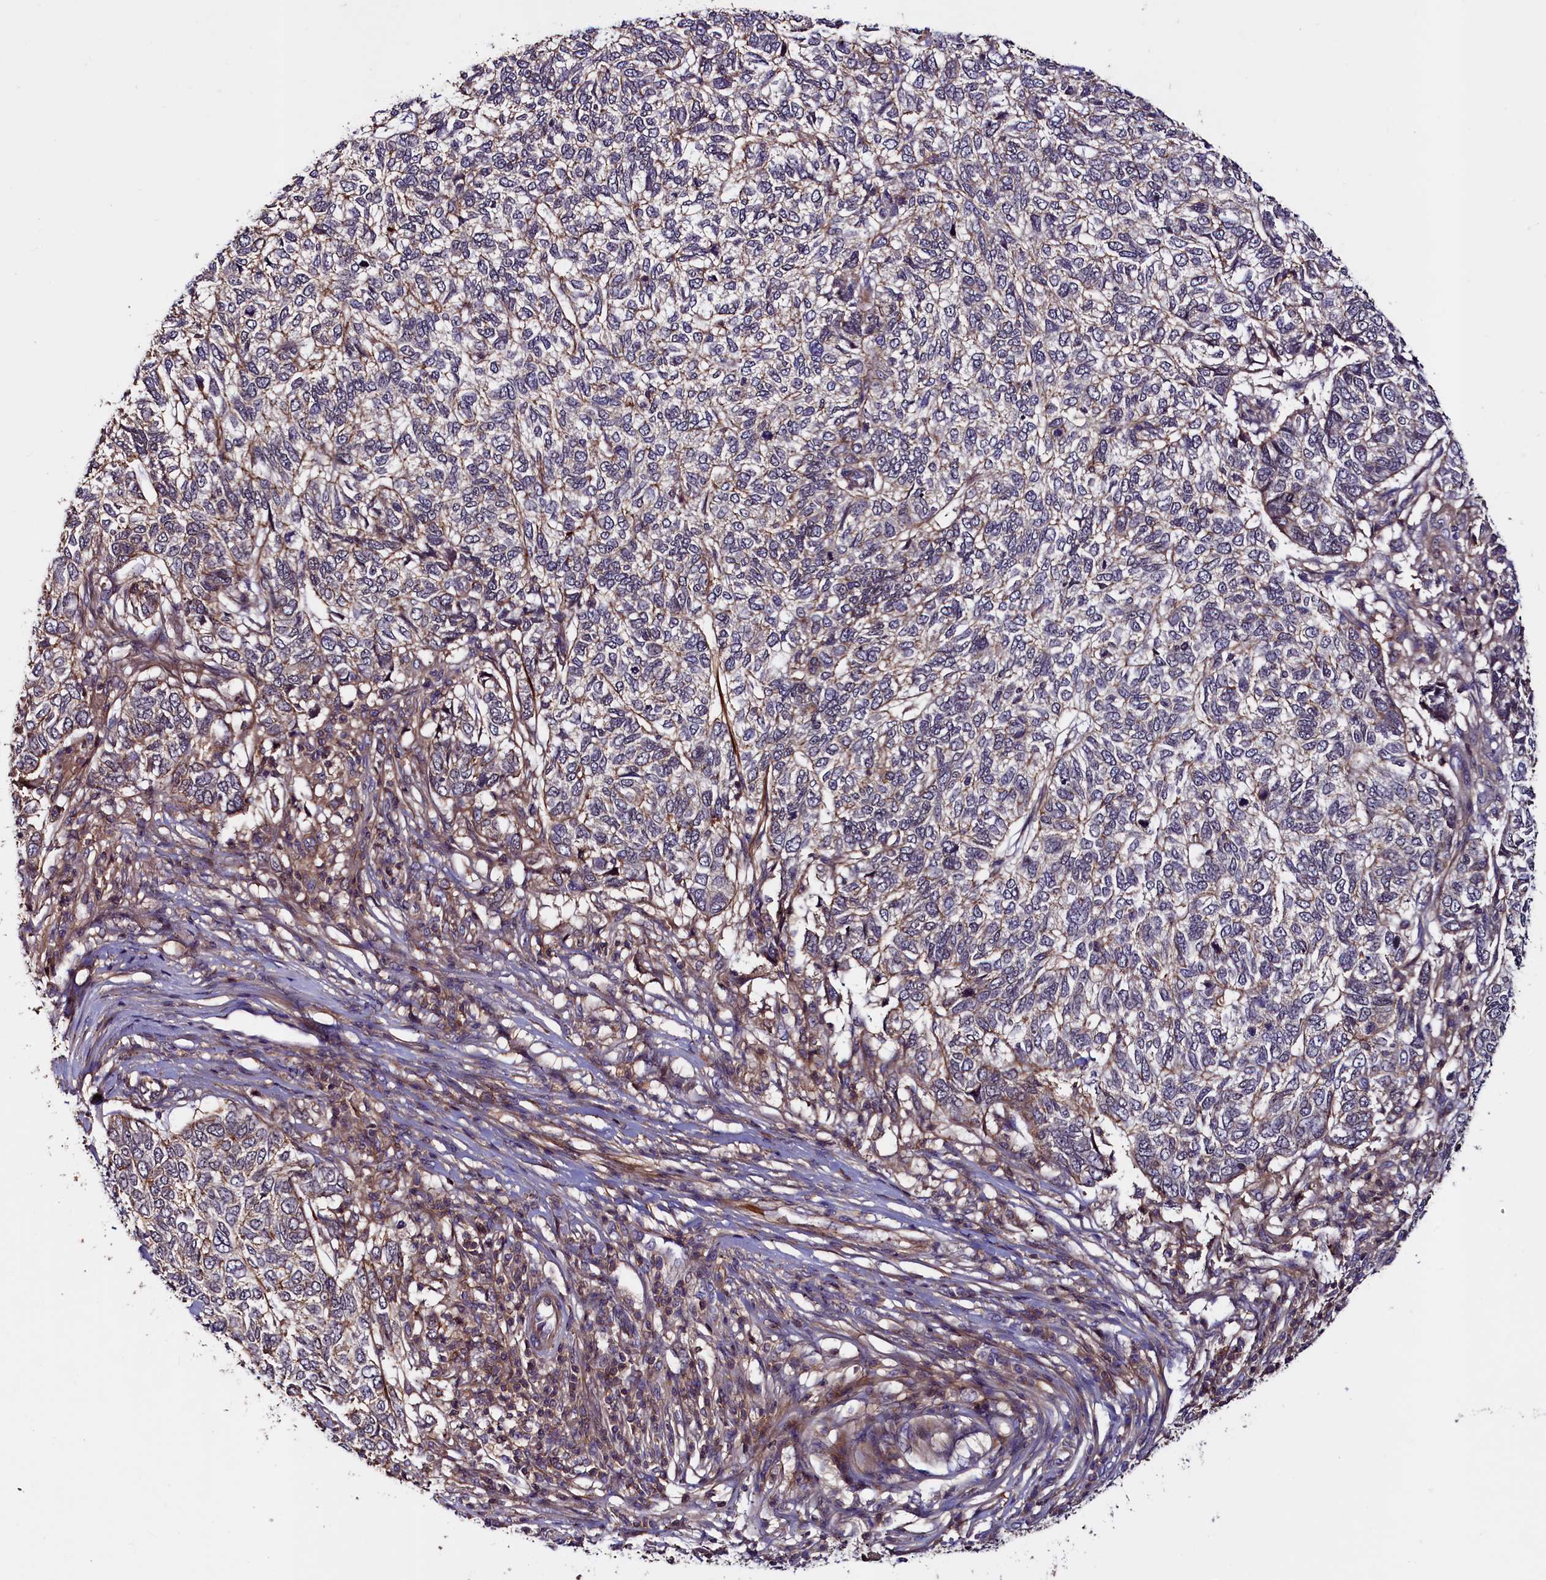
{"staining": {"intensity": "weak", "quantity": "<25%", "location": "cytoplasmic/membranous"}, "tissue": "skin cancer", "cell_type": "Tumor cells", "image_type": "cancer", "snomed": [{"axis": "morphology", "description": "Basal cell carcinoma"}, {"axis": "topography", "description": "Skin"}], "caption": "Skin basal cell carcinoma was stained to show a protein in brown. There is no significant staining in tumor cells.", "gene": "DUOXA1", "patient": {"sex": "female", "age": 65}}